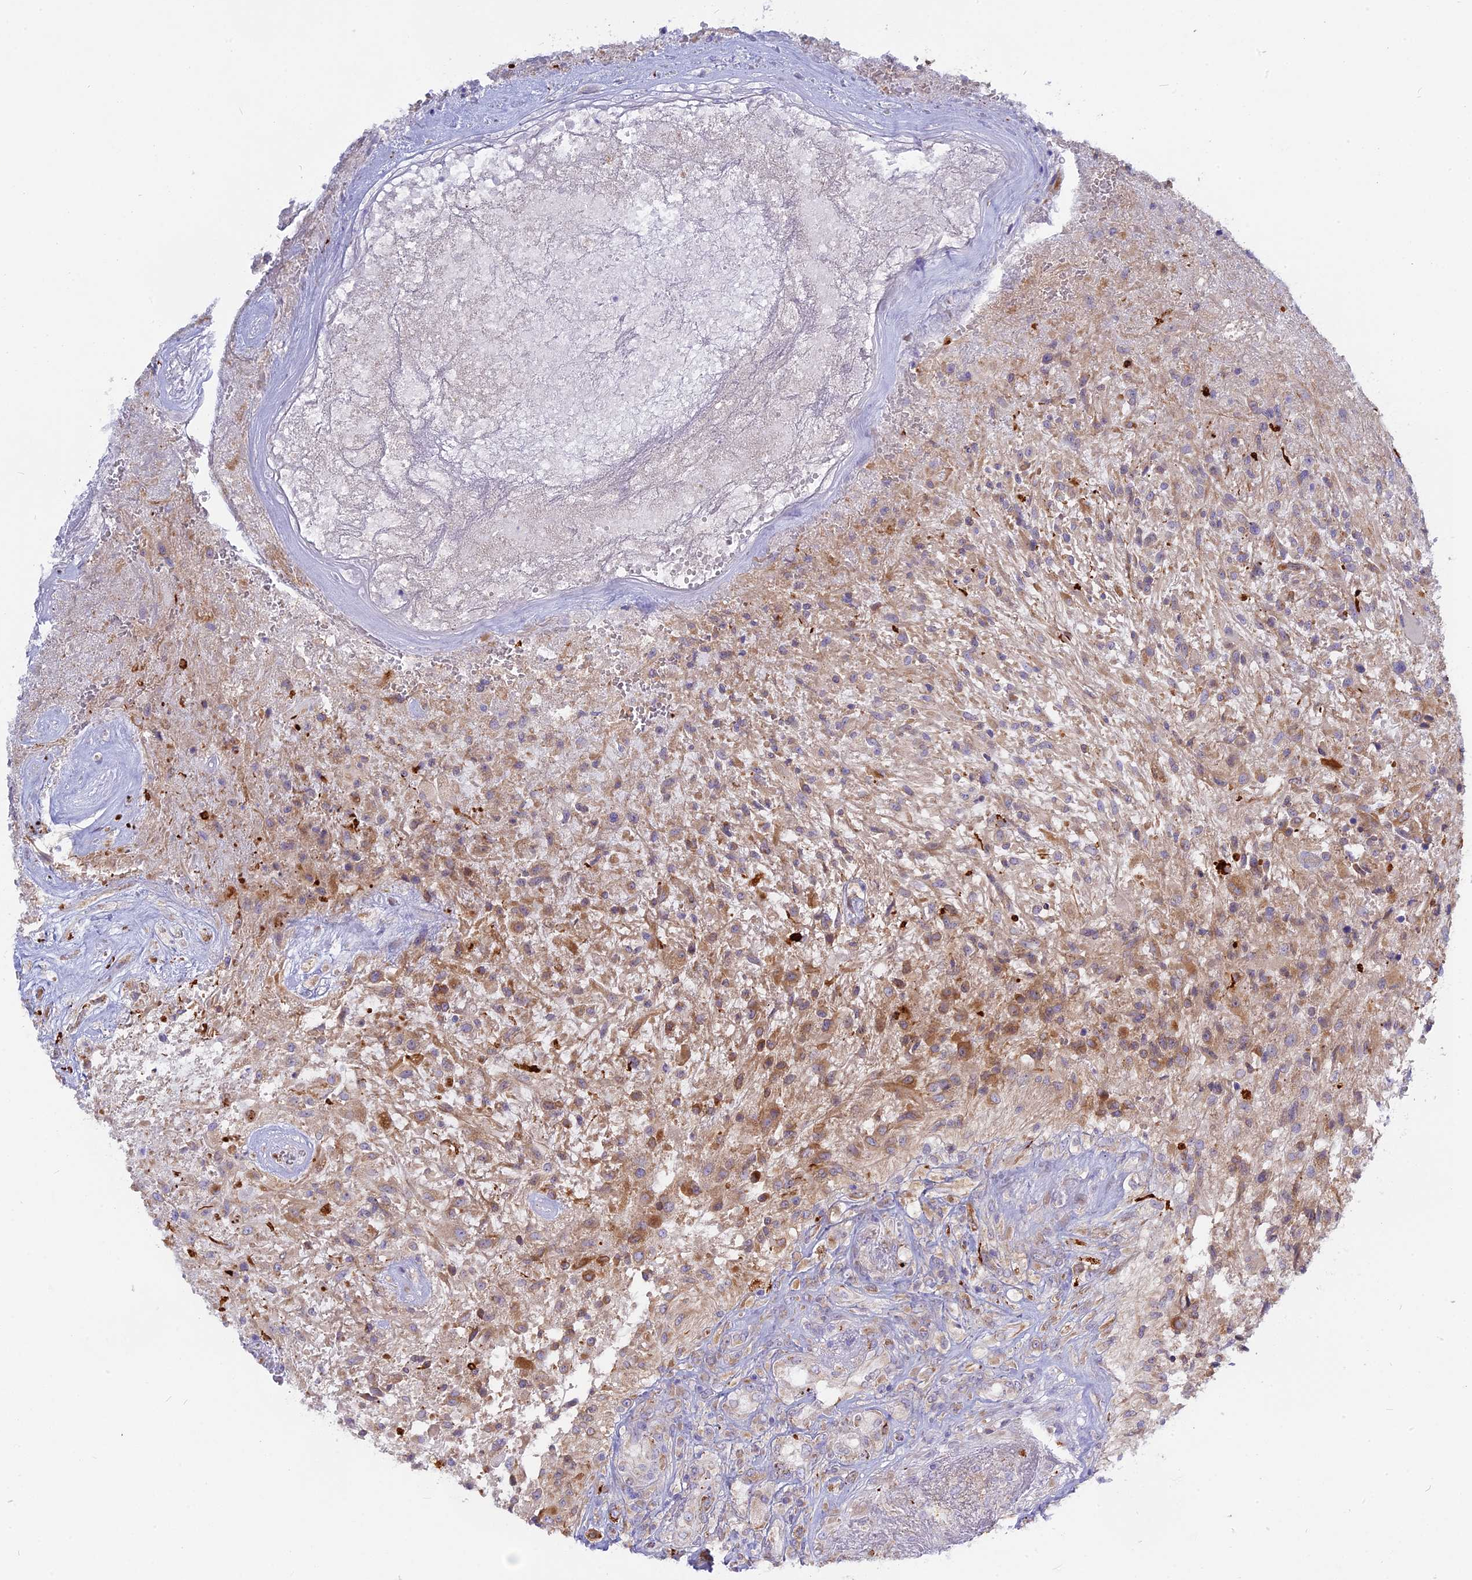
{"staining": {"intensity": "weak", "quantity": "25%-75%", "location": "cytoplasmic/membranous"}, "tissue": "glioma", "cell_type": "Tumor cells", "image_type": "cancer", "snomed": [{"axis": "morphology", "description": "Glioma, malignant, High grade"}, {"axis": "topography", "description": "Brain"}], "caption": "High-grade glioma (malignant) tissue exhibits weak cytoplasmic/membranous expression in approximately 25%-75% of tumor cells", "gene": "TLCD1", "patient": {"sex": "male", "age": 56}}